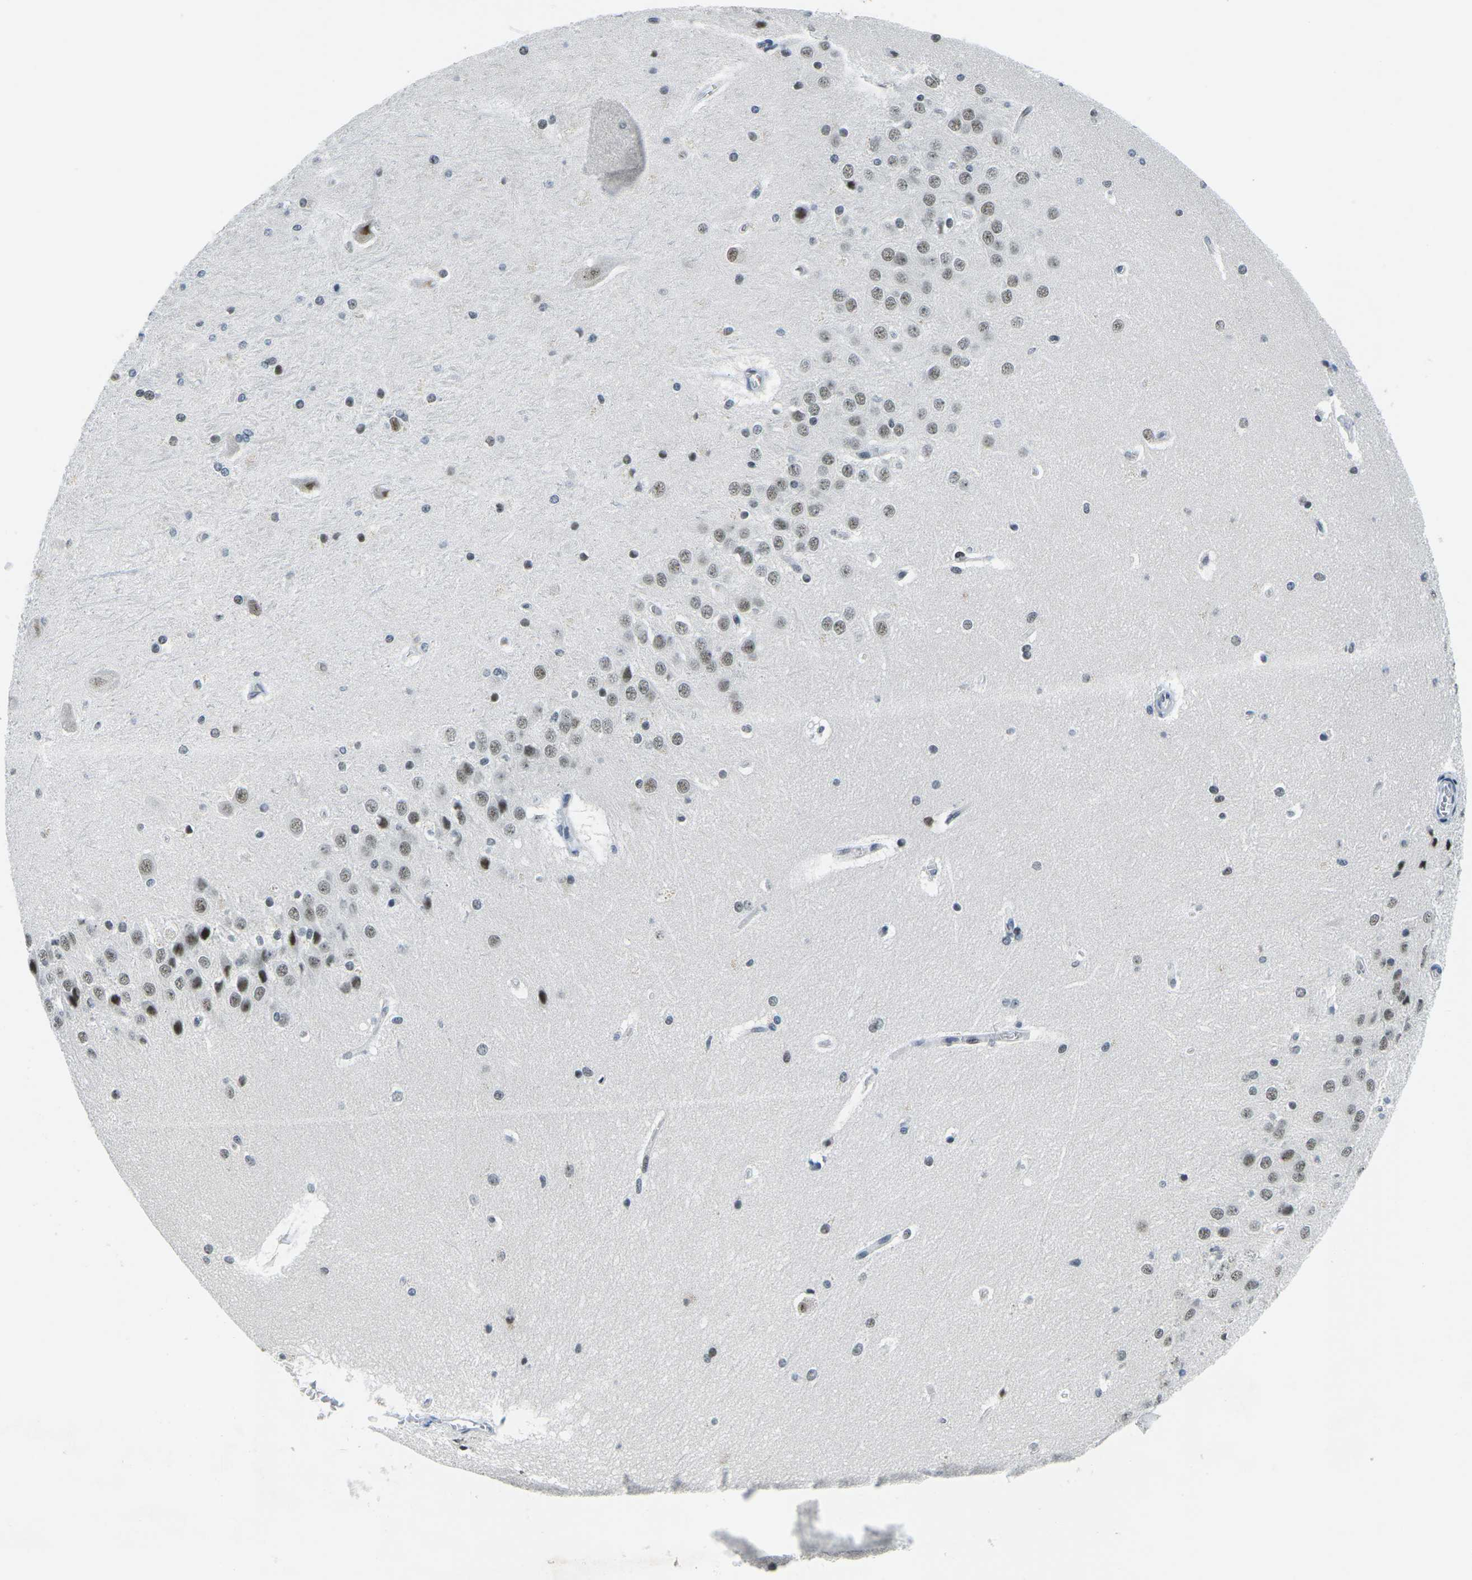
{"staining": {"intensity": "weak", "quantity": "<25%", "location": "nuclear"}, "tissue": "hippocampus", "cell_type": "Glial cells", "image_type": "normal", "snomed": [{"axis": "morphology", "description": "Normal tissue, NOS"}, {"axis": "topography", "description": "Hippocampus"}], "caption": "Glial cells show no significant protein staining in unremarkable hippocampus. The staining is performed using DAB brown chromogen with nuclei counter-stained in using hematoxylin.", "gene": "PRPF8", "patient": {"sex": "female", "age": 19}}